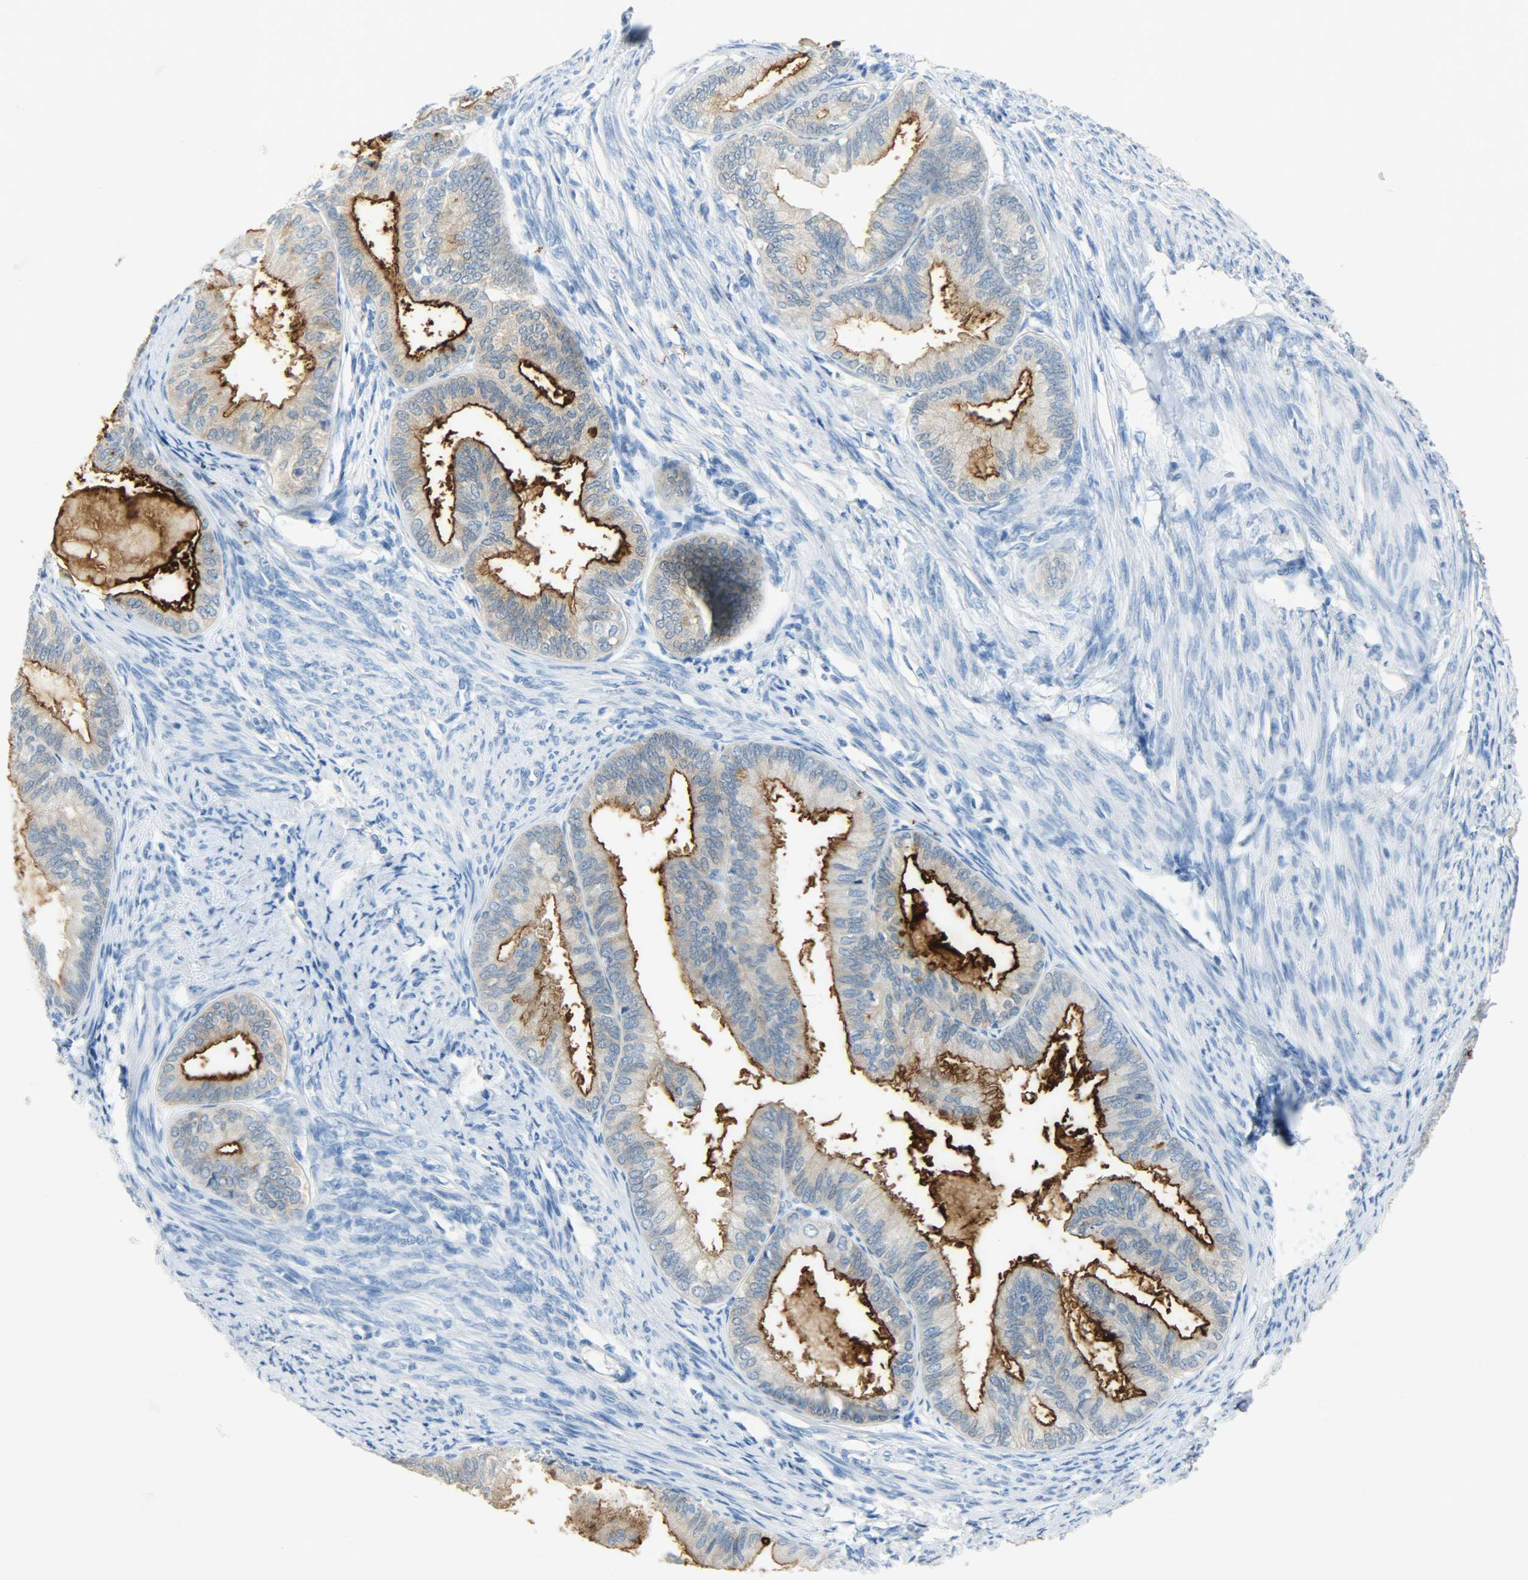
{"staining": {"intensity": "strong", "quantity": ">75%", "location": "cytoplasmic/membranous"}, "tissue": "endometrial cancer", "cell_type": "Tumor cells", "image_type": "cancer", "snomed": [{"axis": "morphology", "description": "Adenocarcinoma, NOS"}, {"axis": "topography", "description": "Endometrium"}], "caption": "Endometrial adenocarcinoma stained with DAB (3,3'-diaminobenzidine) immunohistochemistry (IHC) displays high levels of strong cytoplasmic/membranous expression in about >75% of tumor cells.", "gene": "PROM1", "patient": {"sex": "female", "age": 86}}